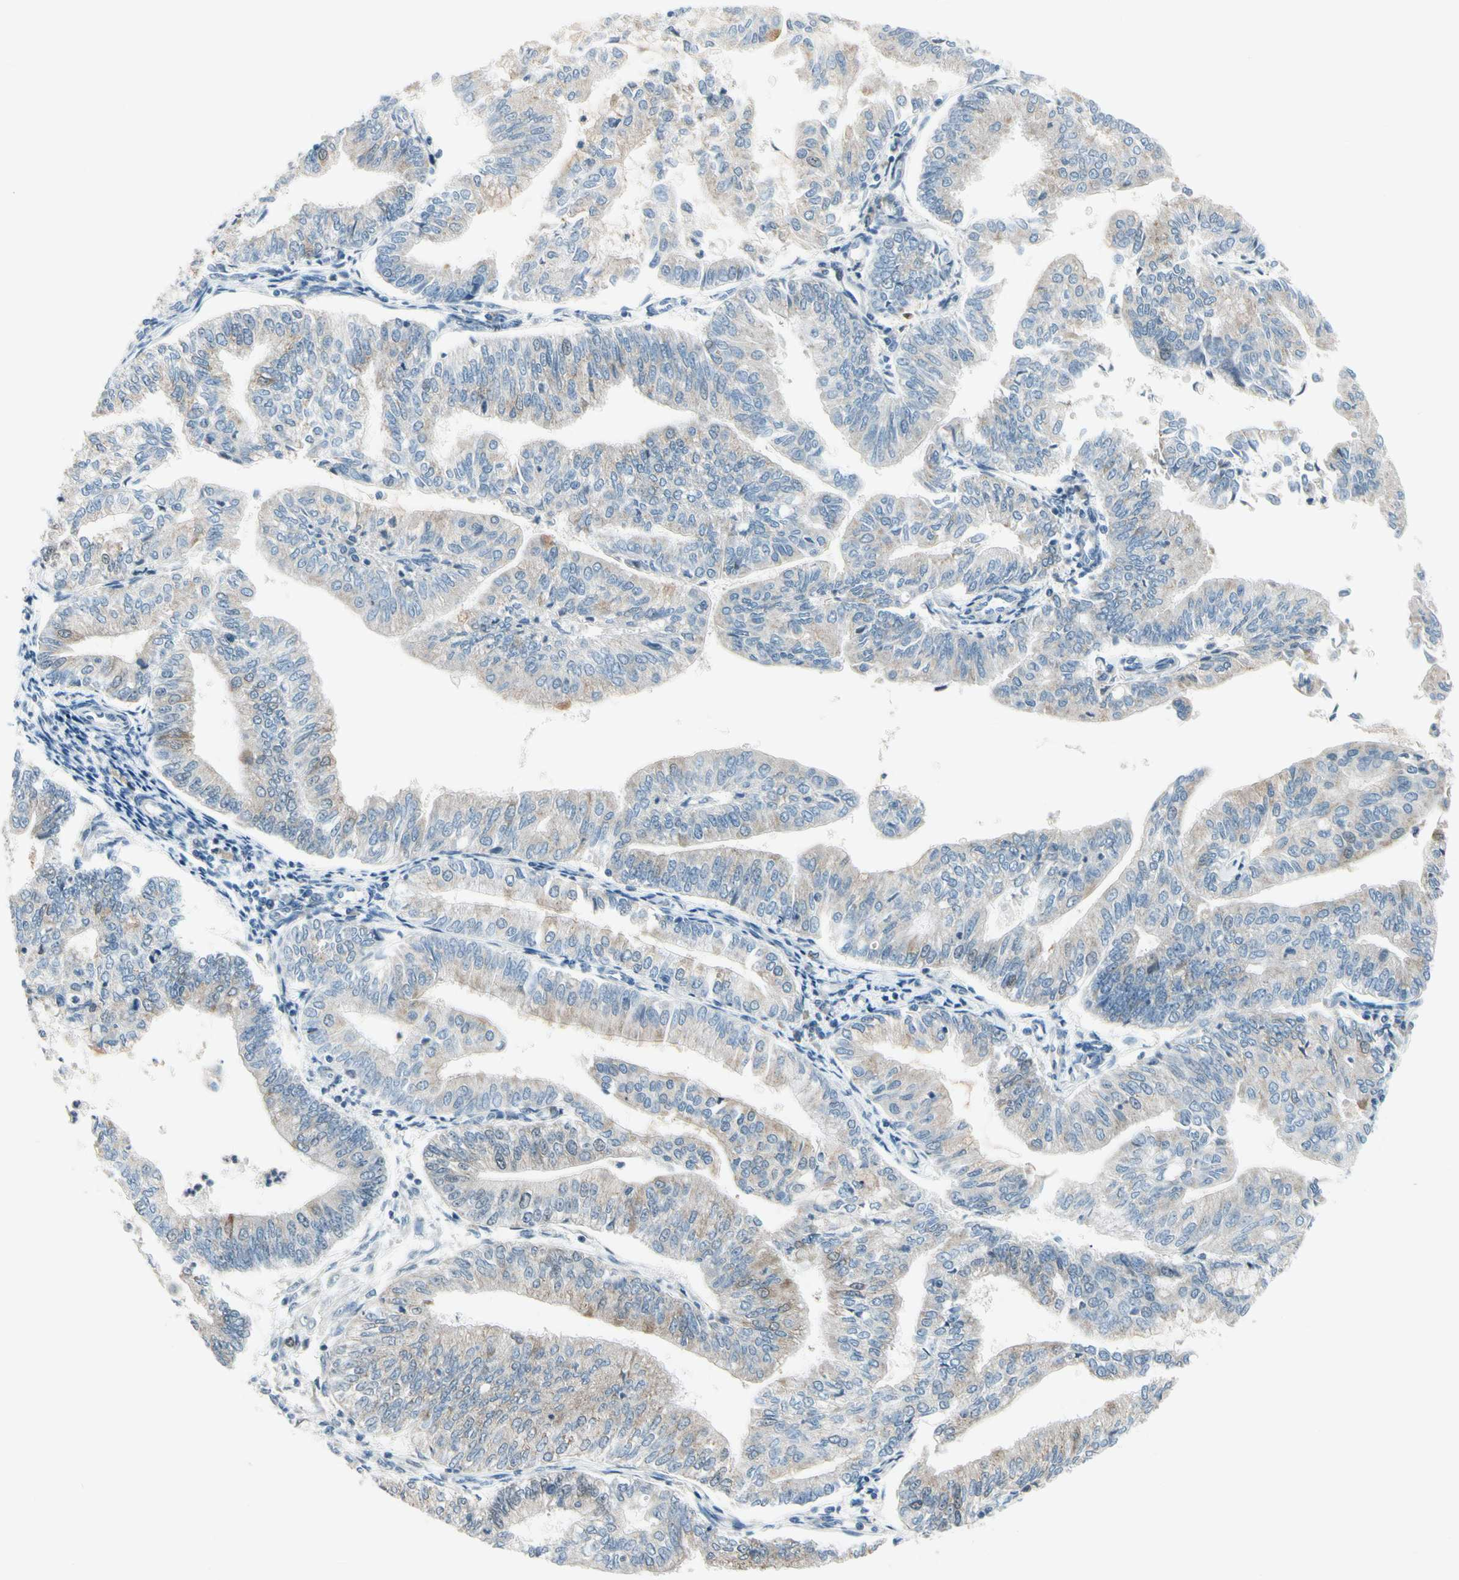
{"staining": {"intensity": "moderate", "quantity": "25%-75%", "location": "cytoplasmic/membranous"}, "tissue": "endometrial cancer", "cell_type": "Tumor cells", "image_type": "cancer", "snomed": [{"axis": "morphology", "description": "Adenocarcinoma, NOS"}, {"axis": "topography", "description": "Endometrium"}], "caption": "This is an image of immunohistochemistry staining of adenocarcinoma (endometrial), which shows moderate expression in the cytoplasmic/membranous of tumor cells.", "gene": "CFAP36", "patient": {"sex": "female", "age": 59}}